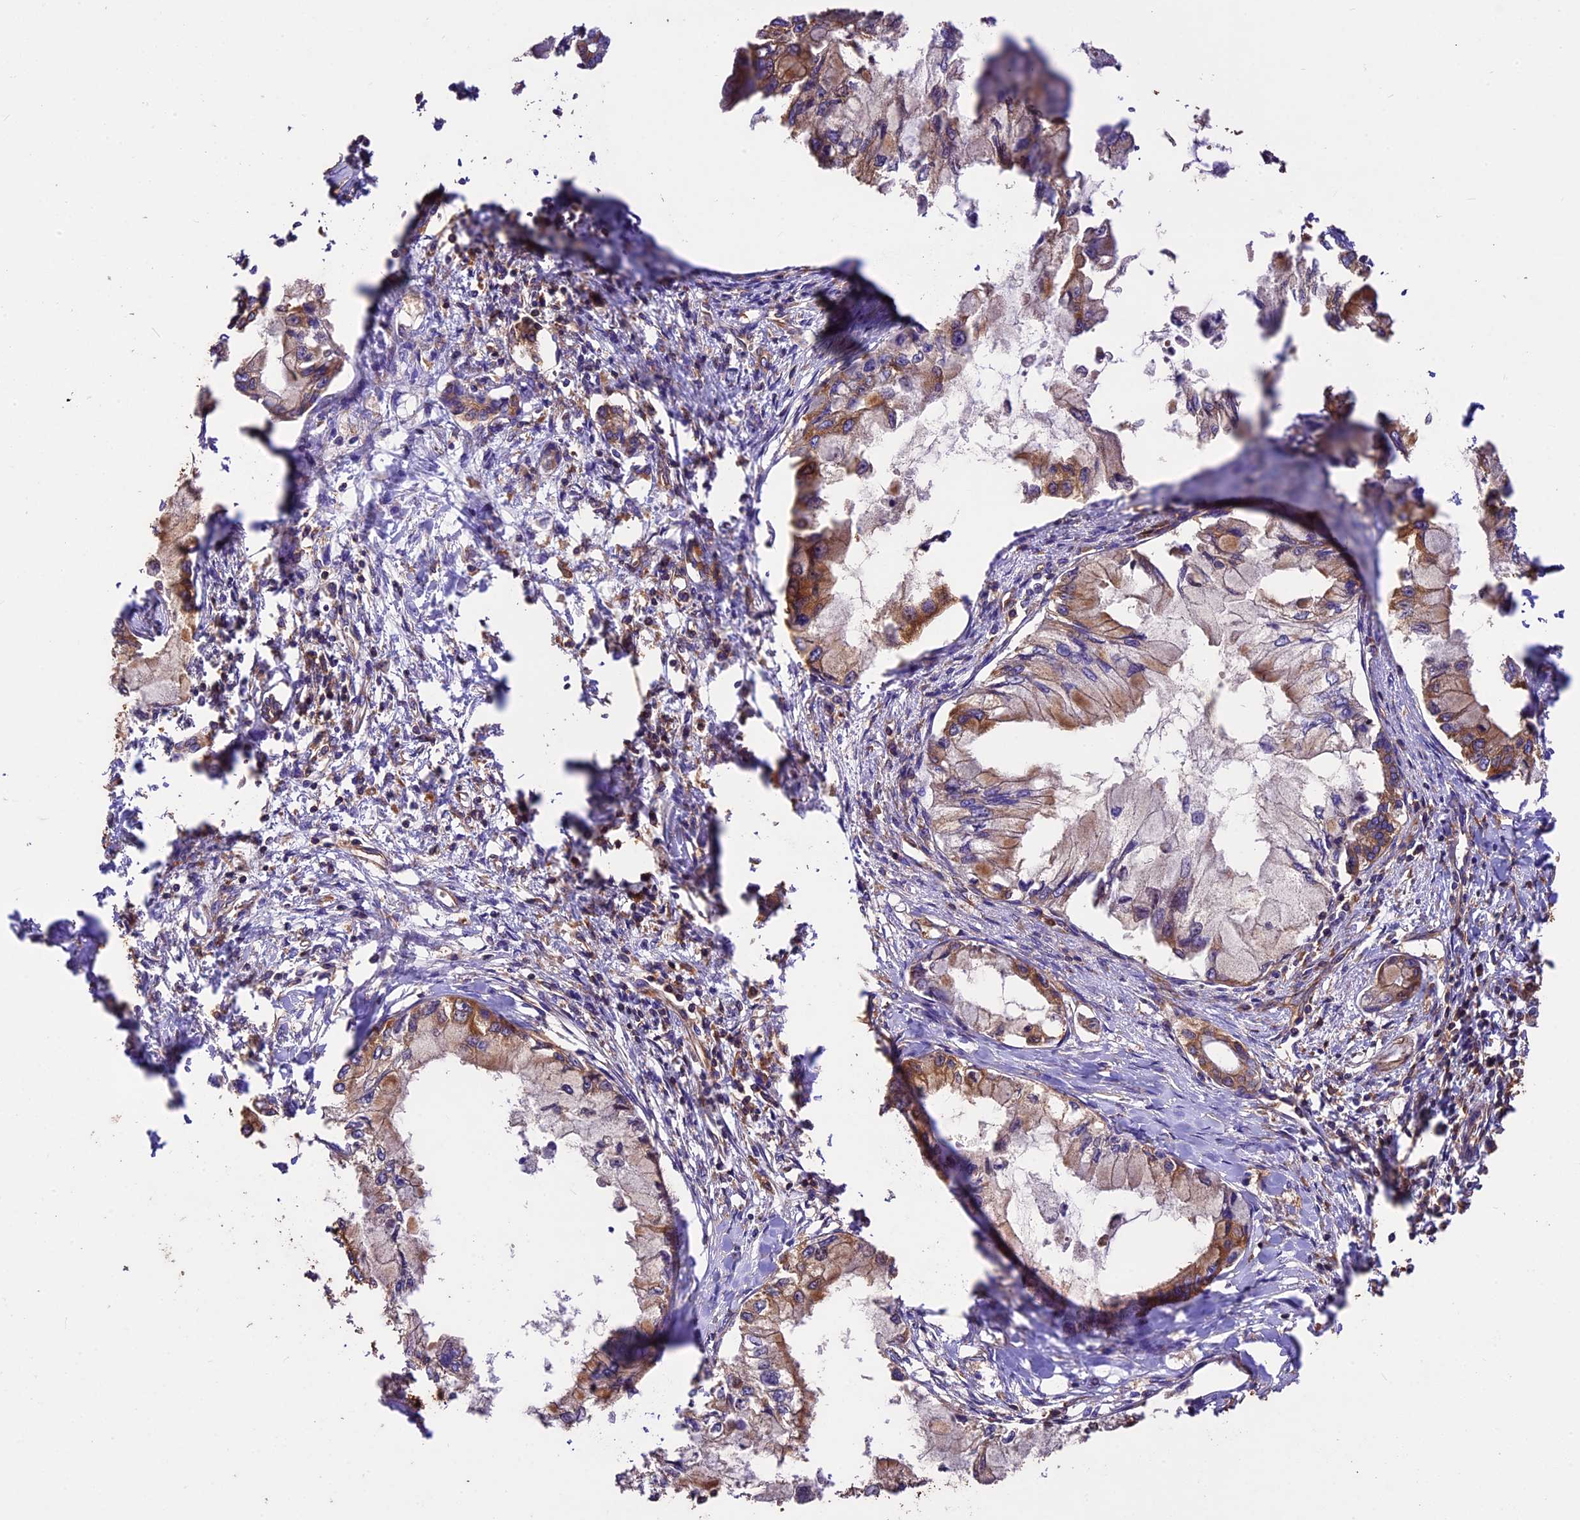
{"staining": {"intensity": "moderate", "quantity": "25%-75%", "location": "cytoplasmic/membranous"}, "tissue": "pancreatic cancer", "cell_type": "Tumor cells", "image_type": "cancer", "snomed": [{"axis": "morphology", "description": "Adenocarcinoma, NOS"}, {"axis": "topography", "description": "Pancreas"}], "caption": "Protein staining of adenocarcinoma (pancreatic) tissue reveals moderate cytoplasmic/membranous staining in about 25%-75% of tumor cells.", "gene": "KARS1", "patient": {"sex": "male", "age": 48}}